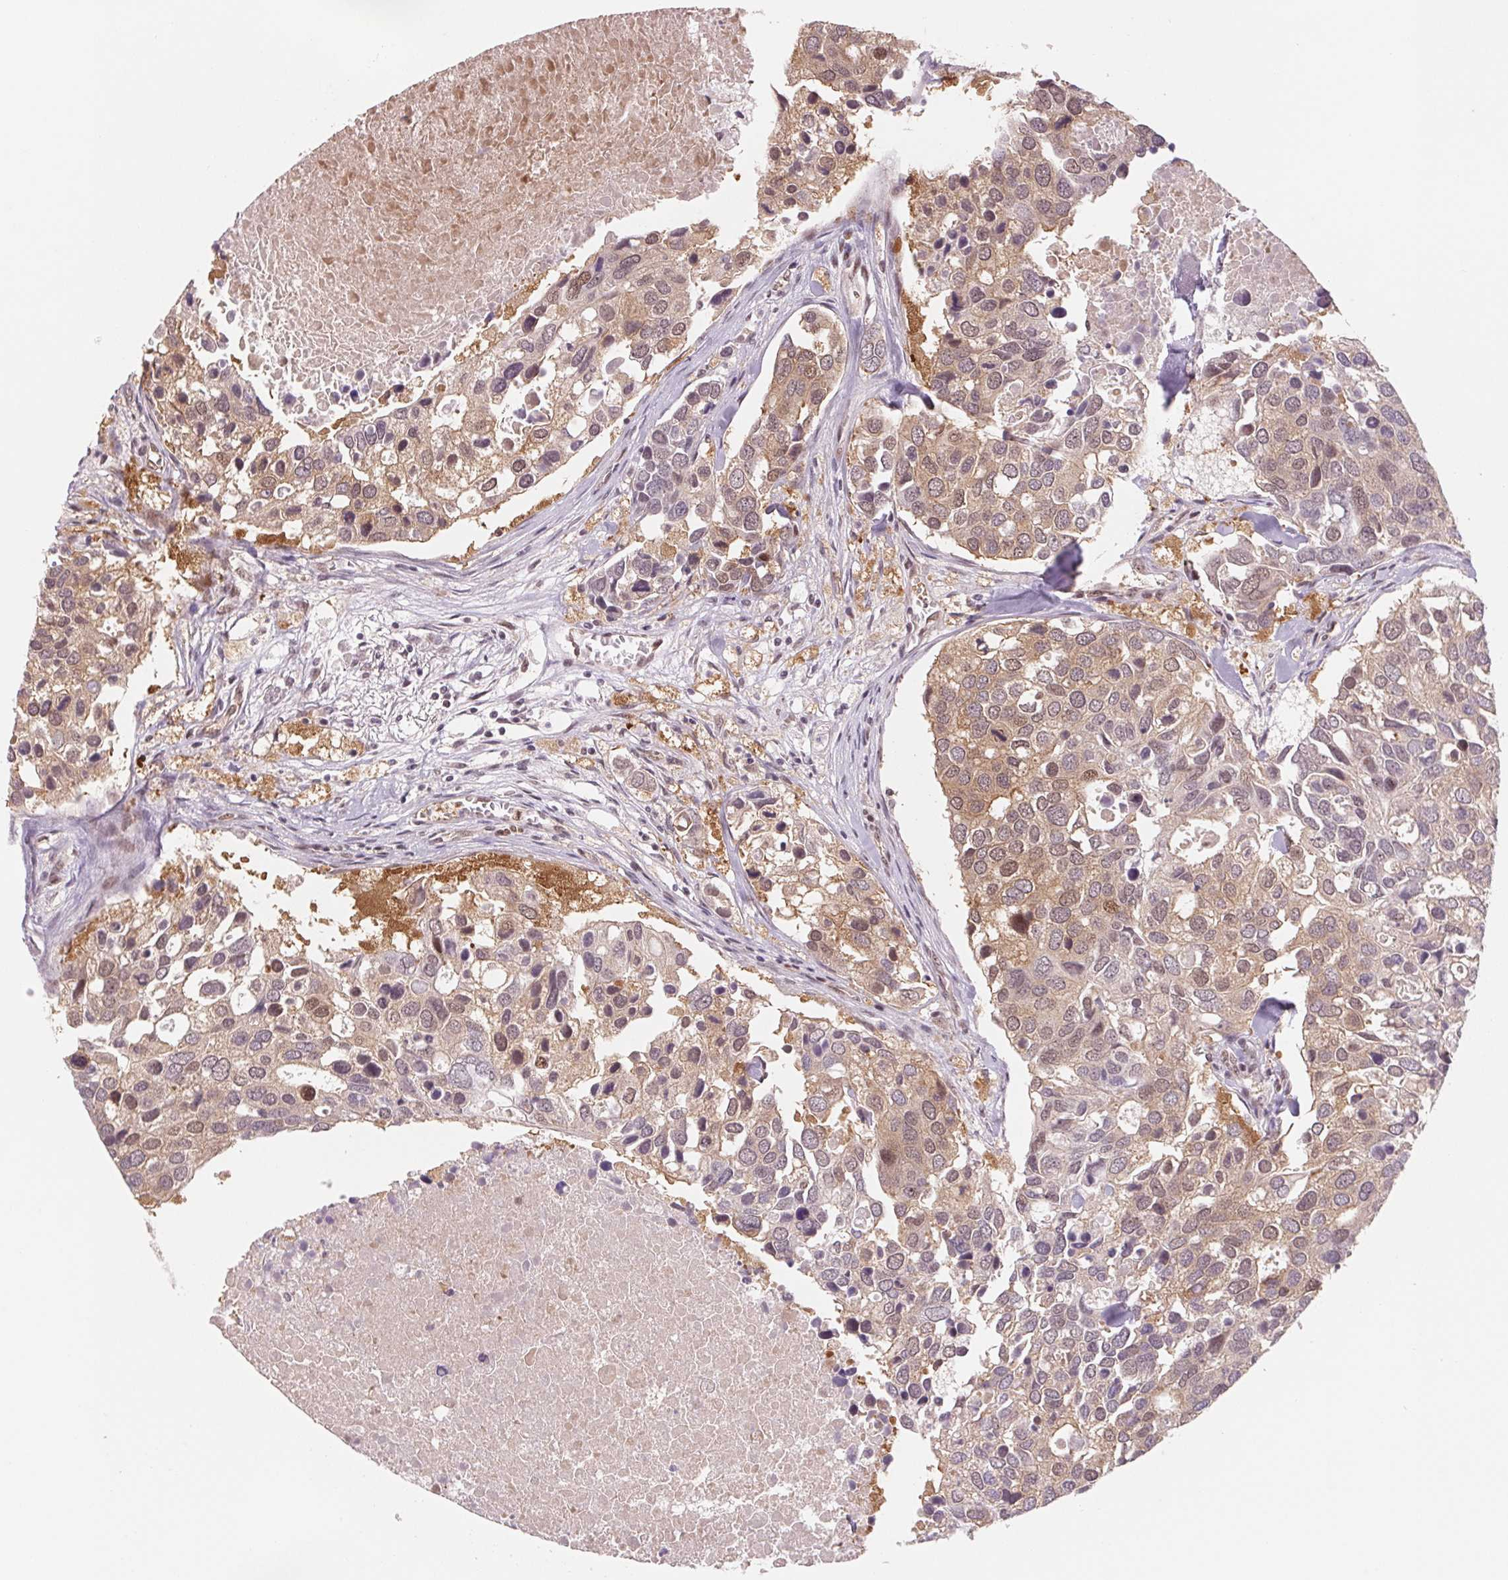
{"staining": {"intensity": "weak", "quantity": ">75%", "location": "cytoplasmic/membranous"}, "tissue": "breast cancer", "cell_type": "Tumor cells", "image_type": "cancer", "snomed": [{"axis": "morphology", "description": "Duct carcinoma"}, {"axis": "topography", "description": "Breast"}], "caption": "IHC histopathology image of breast cancer (infiltrating ductal carcinoma) stained for a protein (brown), which displays low levels of weak cytoplasmic/membranous expression in about >75% of tumor cells.", "gene": "DNAJB6", "patient": {"sex": "female", "age": 83}}